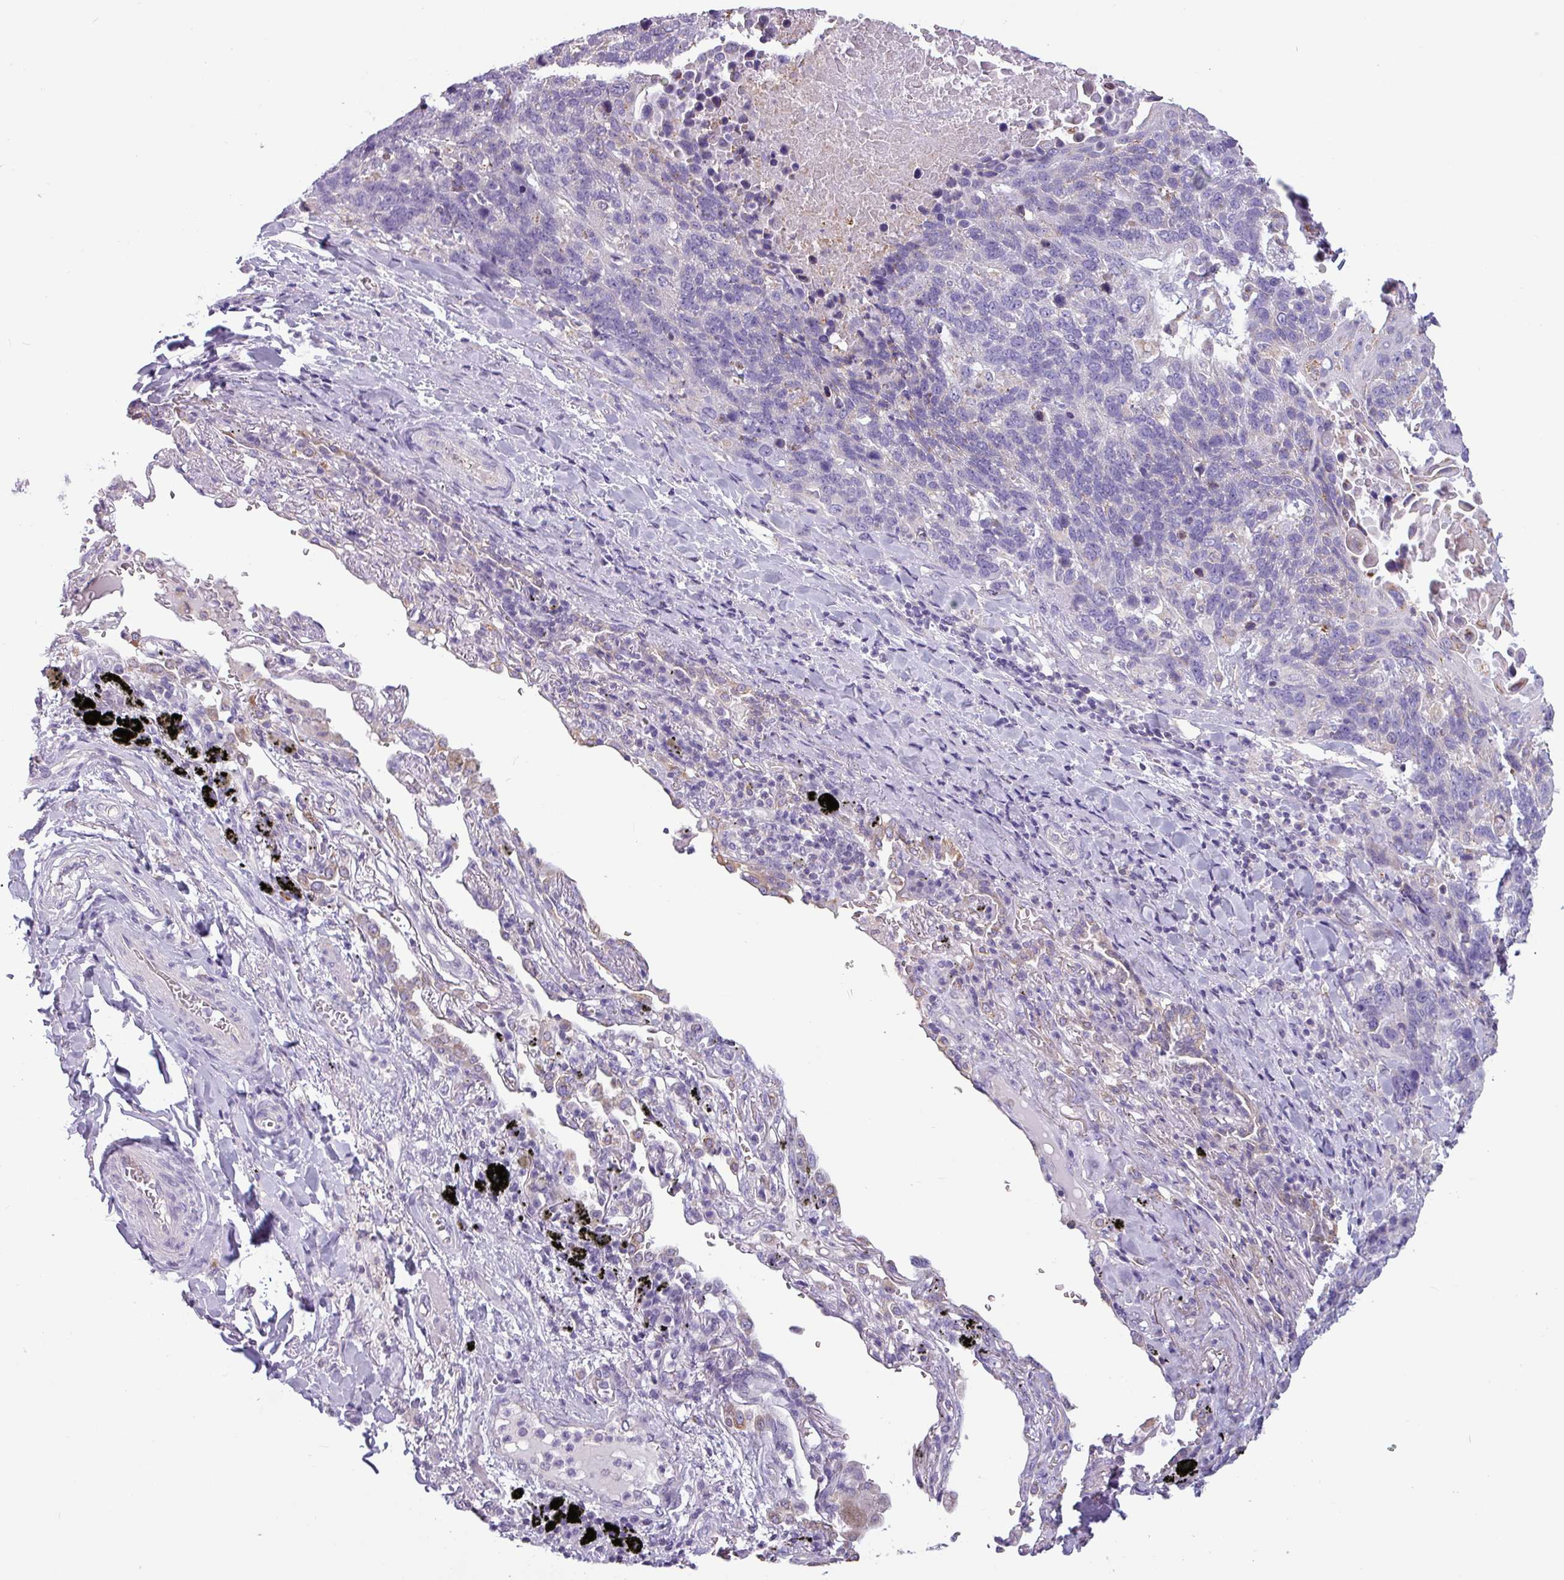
{"staining": {"intensity": "negative", "quantity": "none", "location": "none"}, "tissue": "lung cancer", "cell_type": "Tumor cells", "image_type": "cancer", "snomed": [{"axis": "morphology", "description": "Squamous cell carcinoma, NOS"}, {"axis": "topography", "description": "Lung"}], "caption": "Lung cancer stained for a protein using IHC demonstrates no positivity tumor cells.", "gene": "CAMK1", "patient": {"sex": "male", "age": 66}}